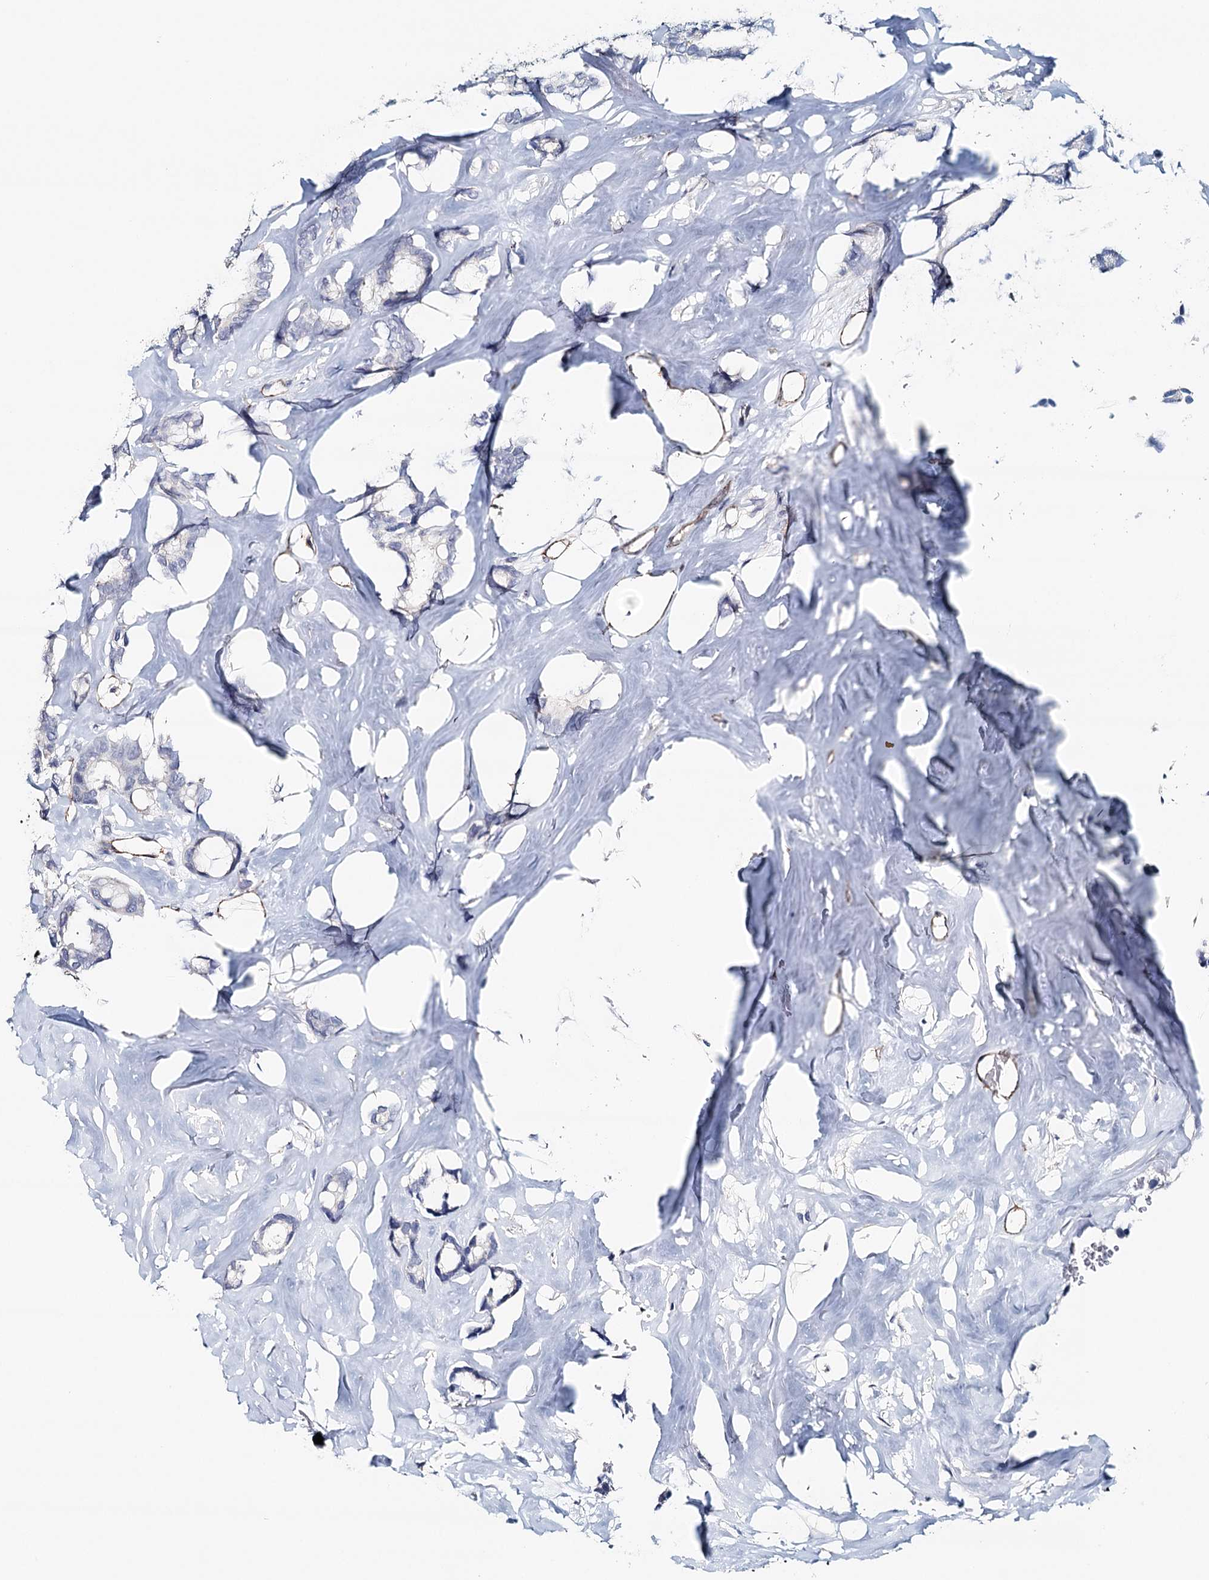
{"staining": {"intensity": "negative", "quantity": "none", "location": "none"}, "tissue": "breast cancer", "cell_type": "Tumor cells", "image_type": "cancer", "snomed": [{"axis": "morphology", "description": "Duct carcinoma"}, {"axis": "topography", "description": "Breast"}], "caption": "The IHC histopathology image has no significant positivity in tumor cells of breast cancer (intraductal carcinoma) tissue.", "gene": "SYNPO", "patient": {"sex": "female", "age": 87}}